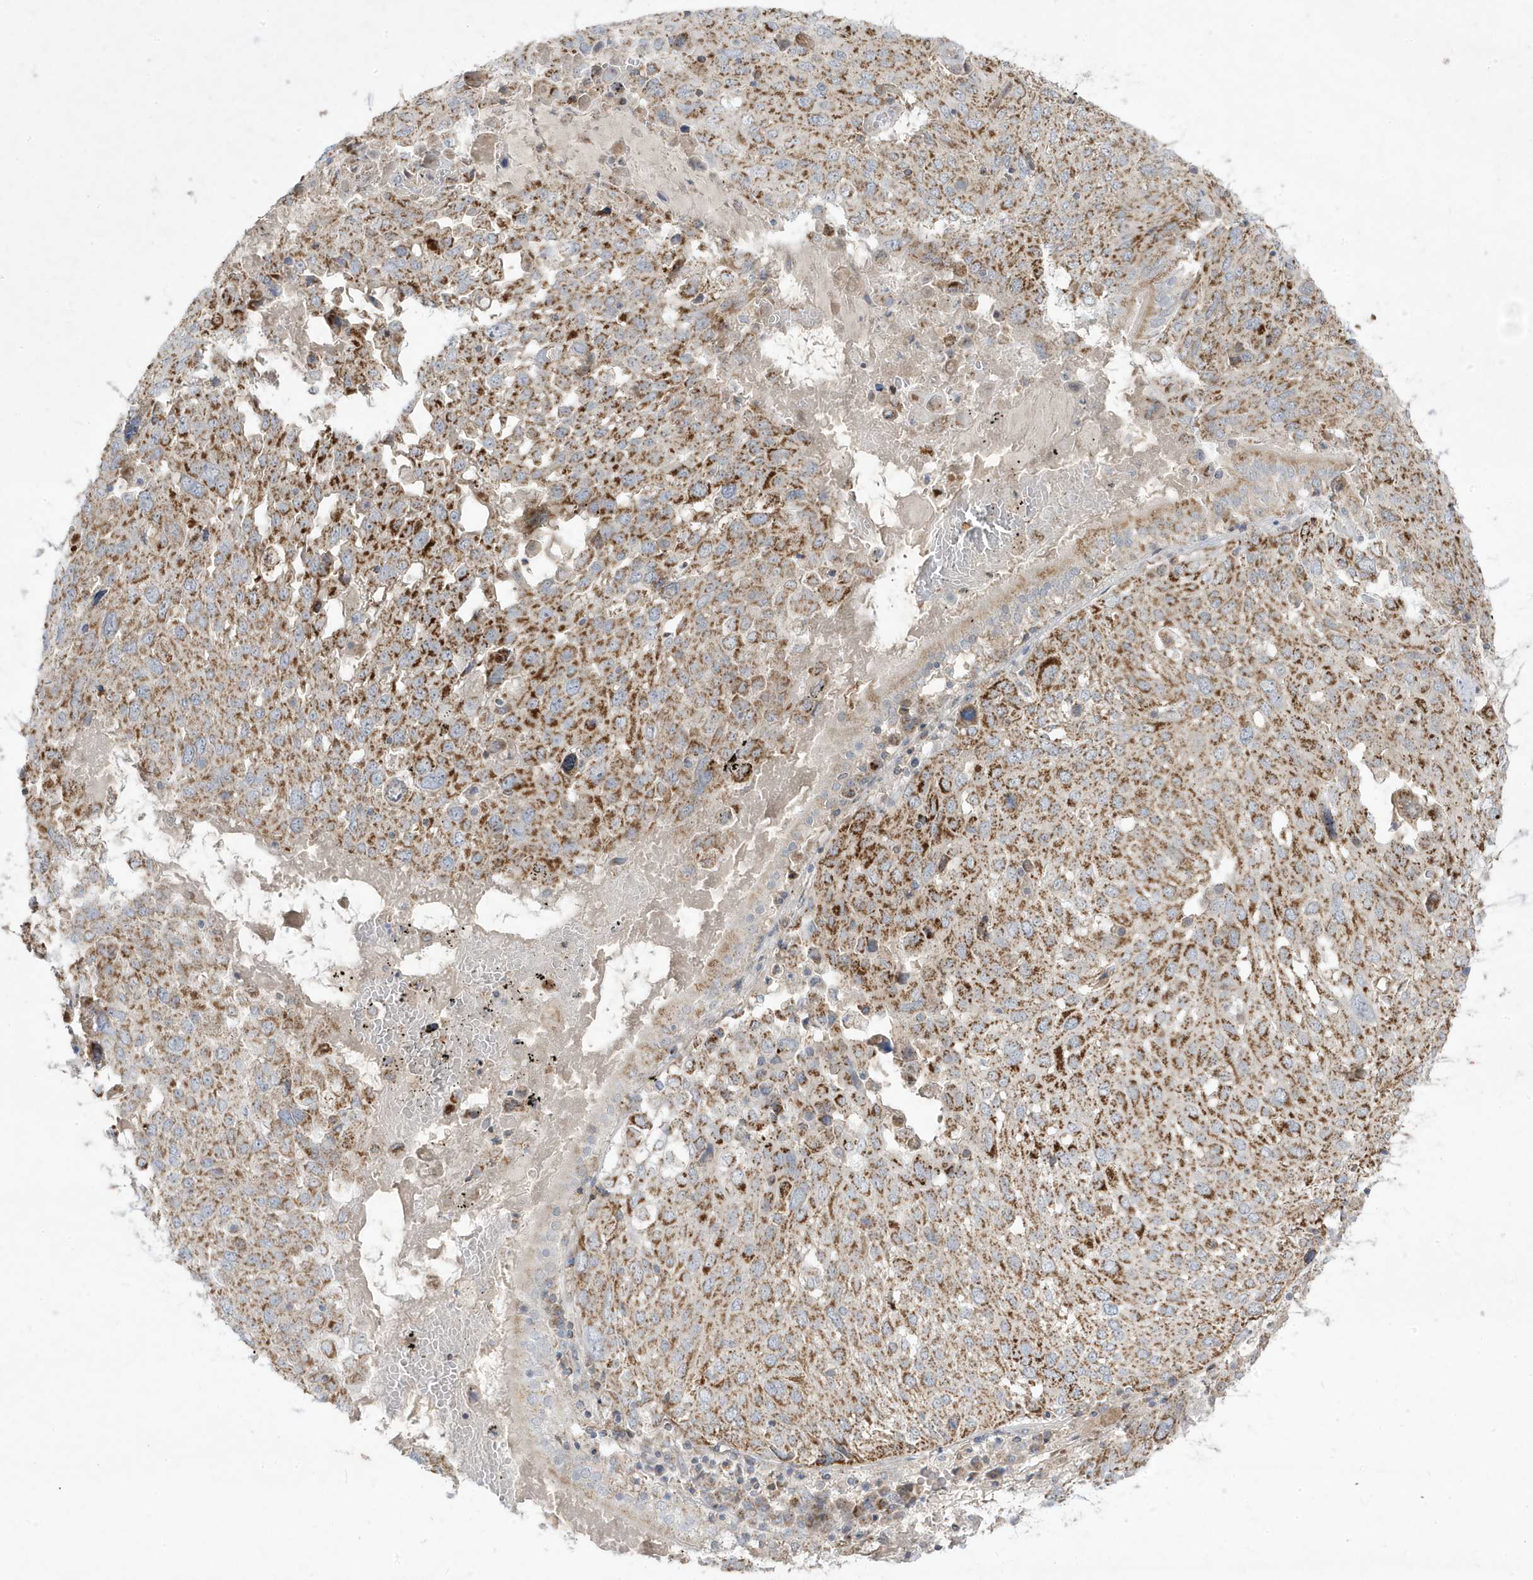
{"staining": {"intensity": "moderate", "quantity": ">75%", "location": "cytoplasmic/membranous"}, "tissue": "lung cancer", "cell_type": "Tumor cells", "image_type": "cancer", "snomed": [{"axis": "morphology", "description": "Squamous cell carcinoma, NOS"}, {"axis": "topography", "description": "Lung"}], "caption": "About >75% of tumor cells in lung squamous cell carcinoma reveal moderate cytoplasmic/membranous protein positivity as visualized by brown immunohistochemical staining.", "gene": "ADAMTSL3", "patient": {"sex": "male", "age": 65}}